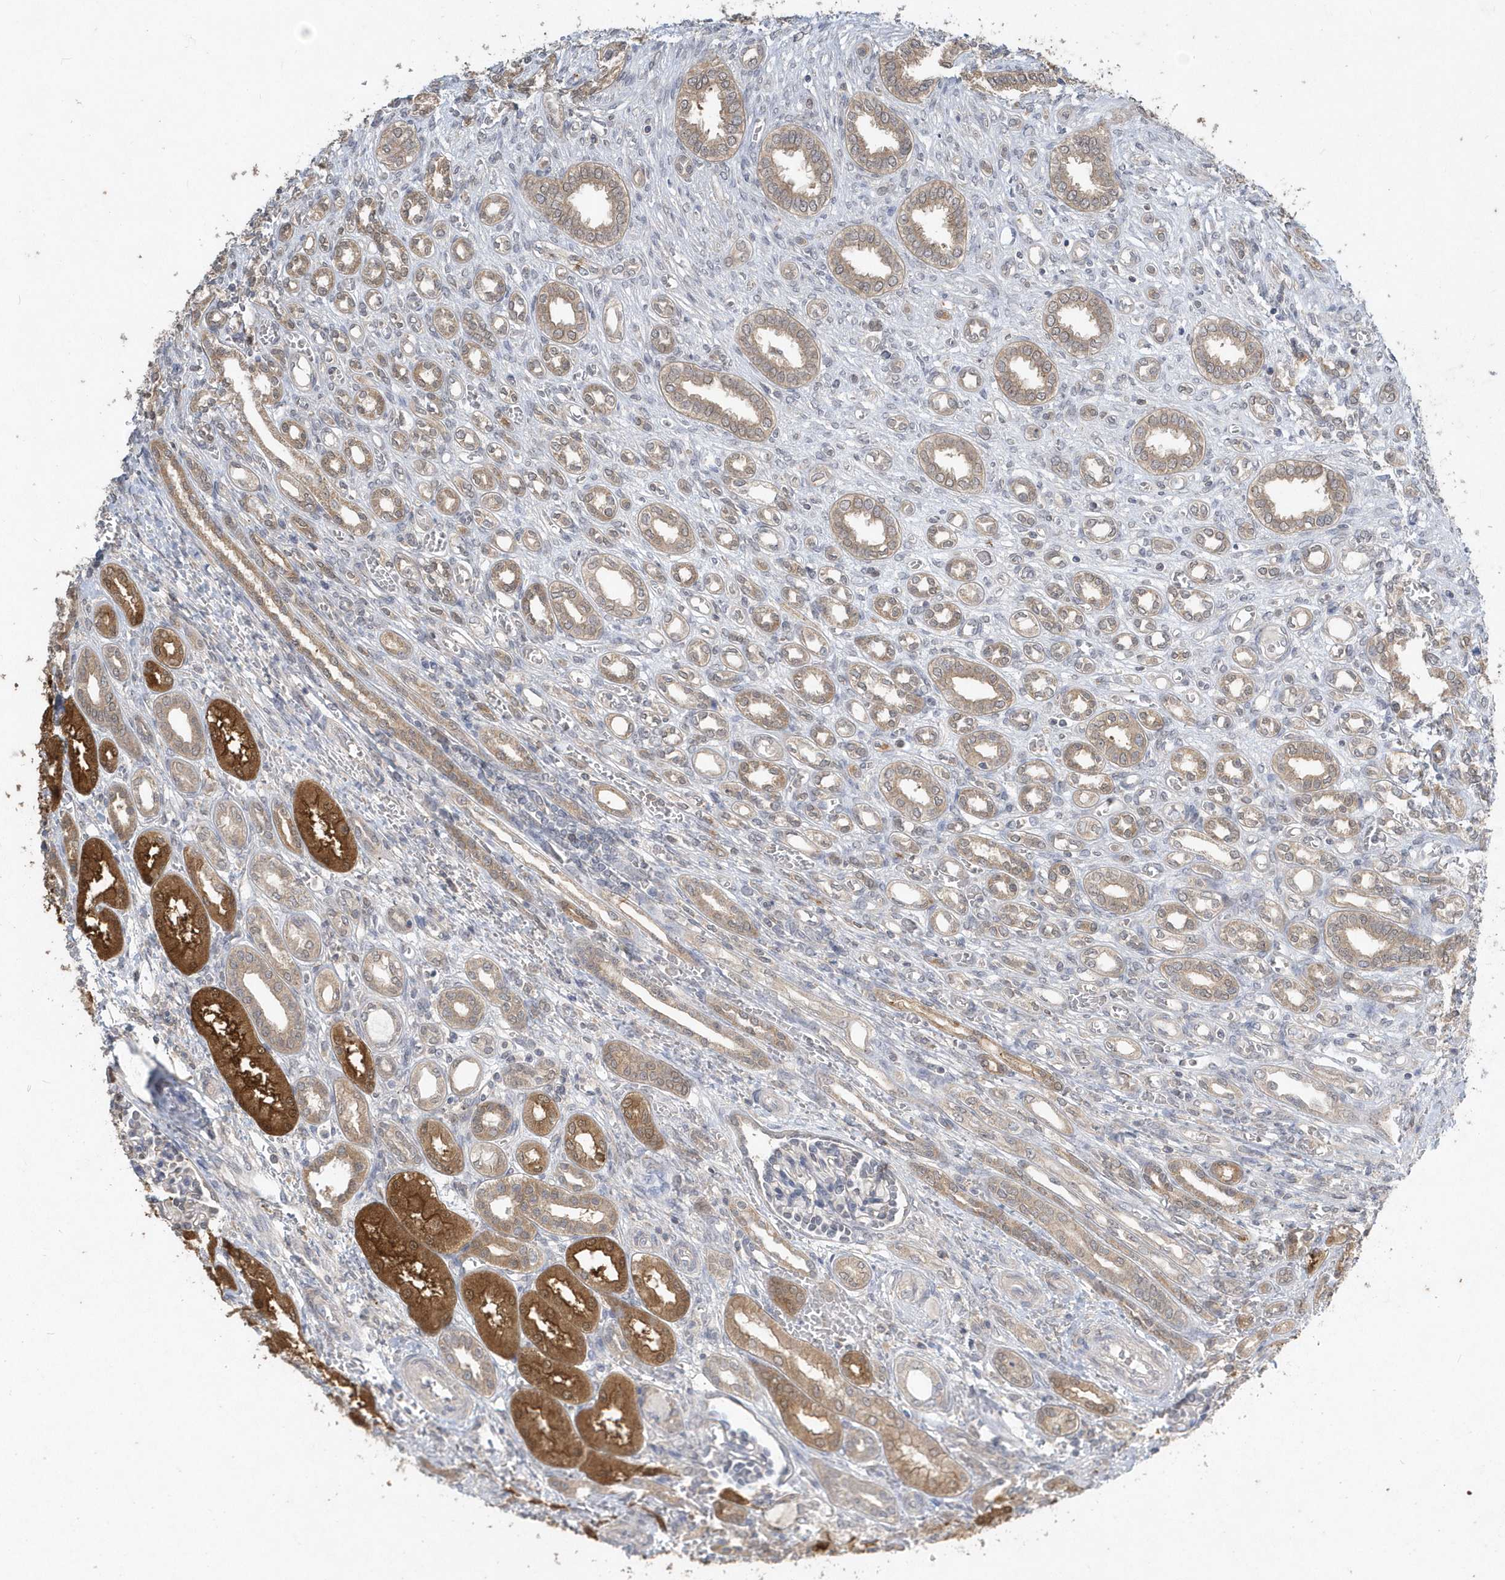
{"staining": {"intensity": "negative", "quantity": "none", "location": "none"}, "tissue": "kidney", "cell_type": "Cells in glomeruli", "image_type": "normal", "snomed": [{"axis": "morphology", "description": "Normal tissue, NOS"}, {"axis": "morphology", "description": "Neoplasm, malignant, NOS"}, {"axis": "topography", "description": "Kidney"}], "caption": "This is a image of IHC staining of benign kidney, which shows no positivity in cells in glomeruli.", "gene": "AKR7A2", "patient": {"sex": "female", "age": 1}}